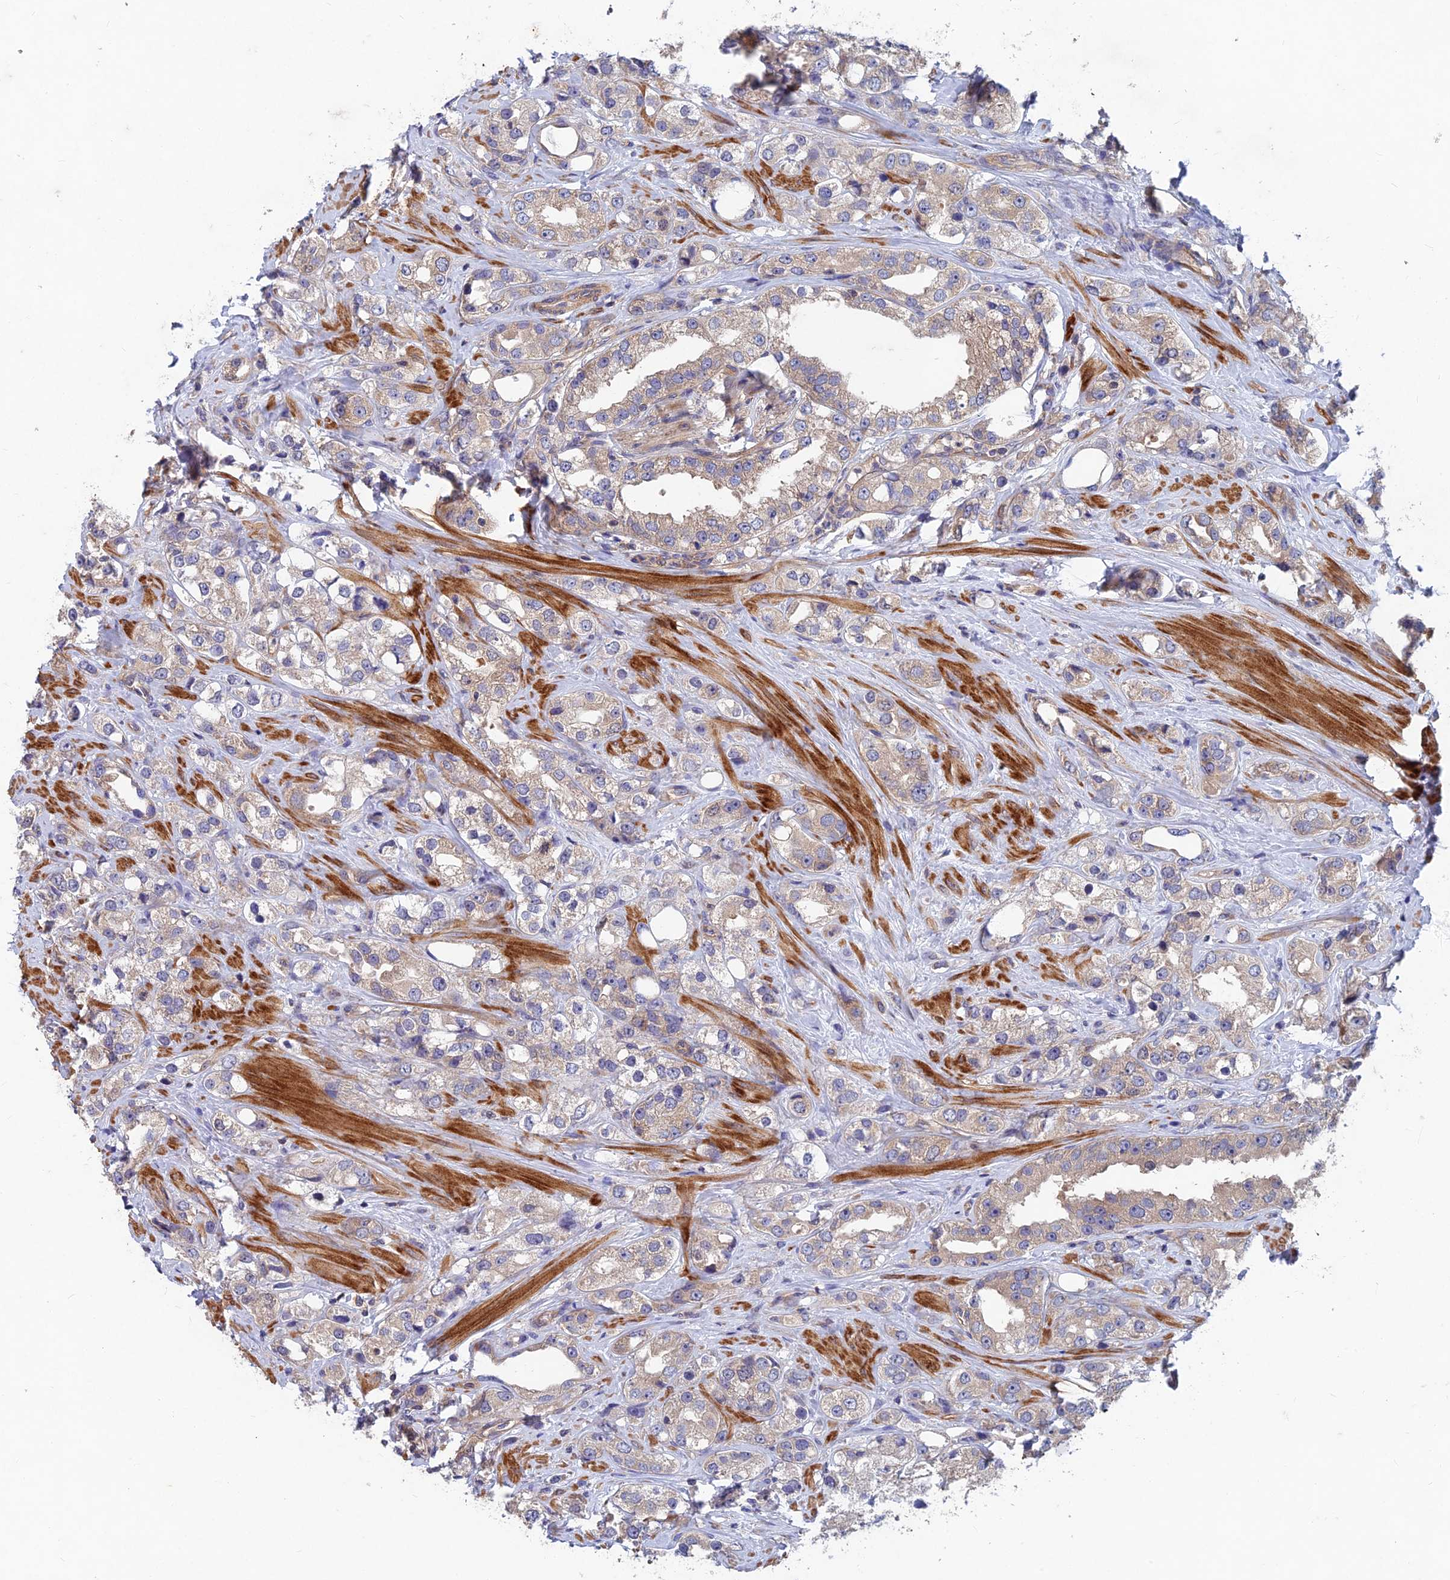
{"staining": {"intensity": "weak", "quantity": ">75%", "location": "cytoplasmic/membranous"}, "tissue": "prostate cancer", "cell_type": "Tumor cells", "image_type": "cancer", "snomed": [{"axis": "morphology", "description": "Adenocarcinoma, NOS"}, {"axis": "topography", "description": "Prostate"}], "caption": "IHC micrograph of neoplastic tissue: adenocarcinoma (prostate) stained using IHC shows low levels of weak protein expression localized specifically in the cytoplasmic/membranous of tumor cells, appearing as a cytoplasmic/membranous brown color.", "gene": "NCAPG", "patient": {"sex": "male", "age": 79}}